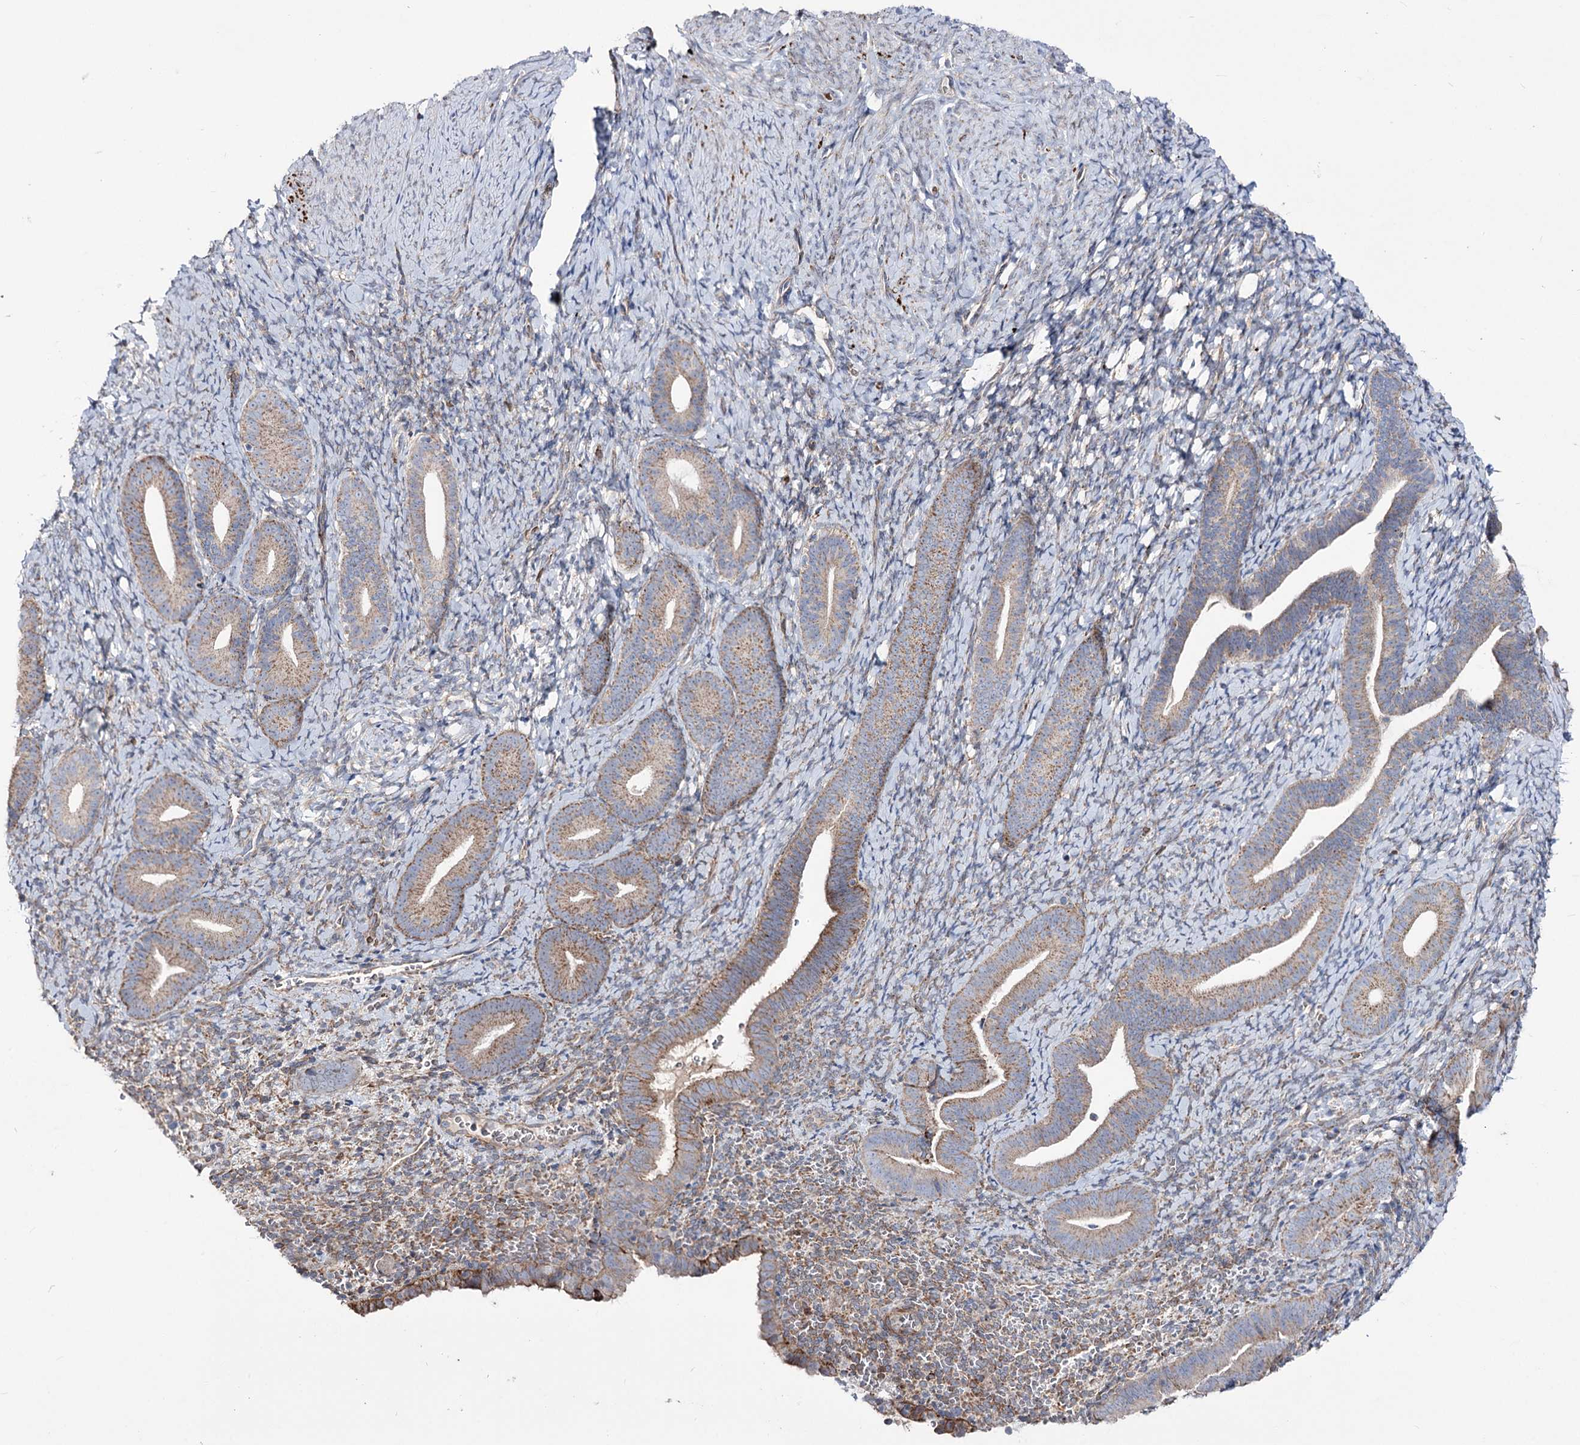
{"staining": {"intensity": "moderate", "quantity": "<25%", "location": "cytoplasmic/membranous"}, "tissue": "endometrium", "cell_type": "Cells in endometrial stroma", "image_type": "normal", "snomed": [{"axis": "morphology", "description": "Normal tissue, NOS"}, {"axis": "topography", "description": "Endometrium"}], "caption": "Human endometrium stained for a protein (brown) demonstrates moderate cytoplasmic/membranous positive staining in approximately <25% of cells in endometrial stroma.", "gene": "OSBPL5", "patient": {"sex": "female", "age": 65}}